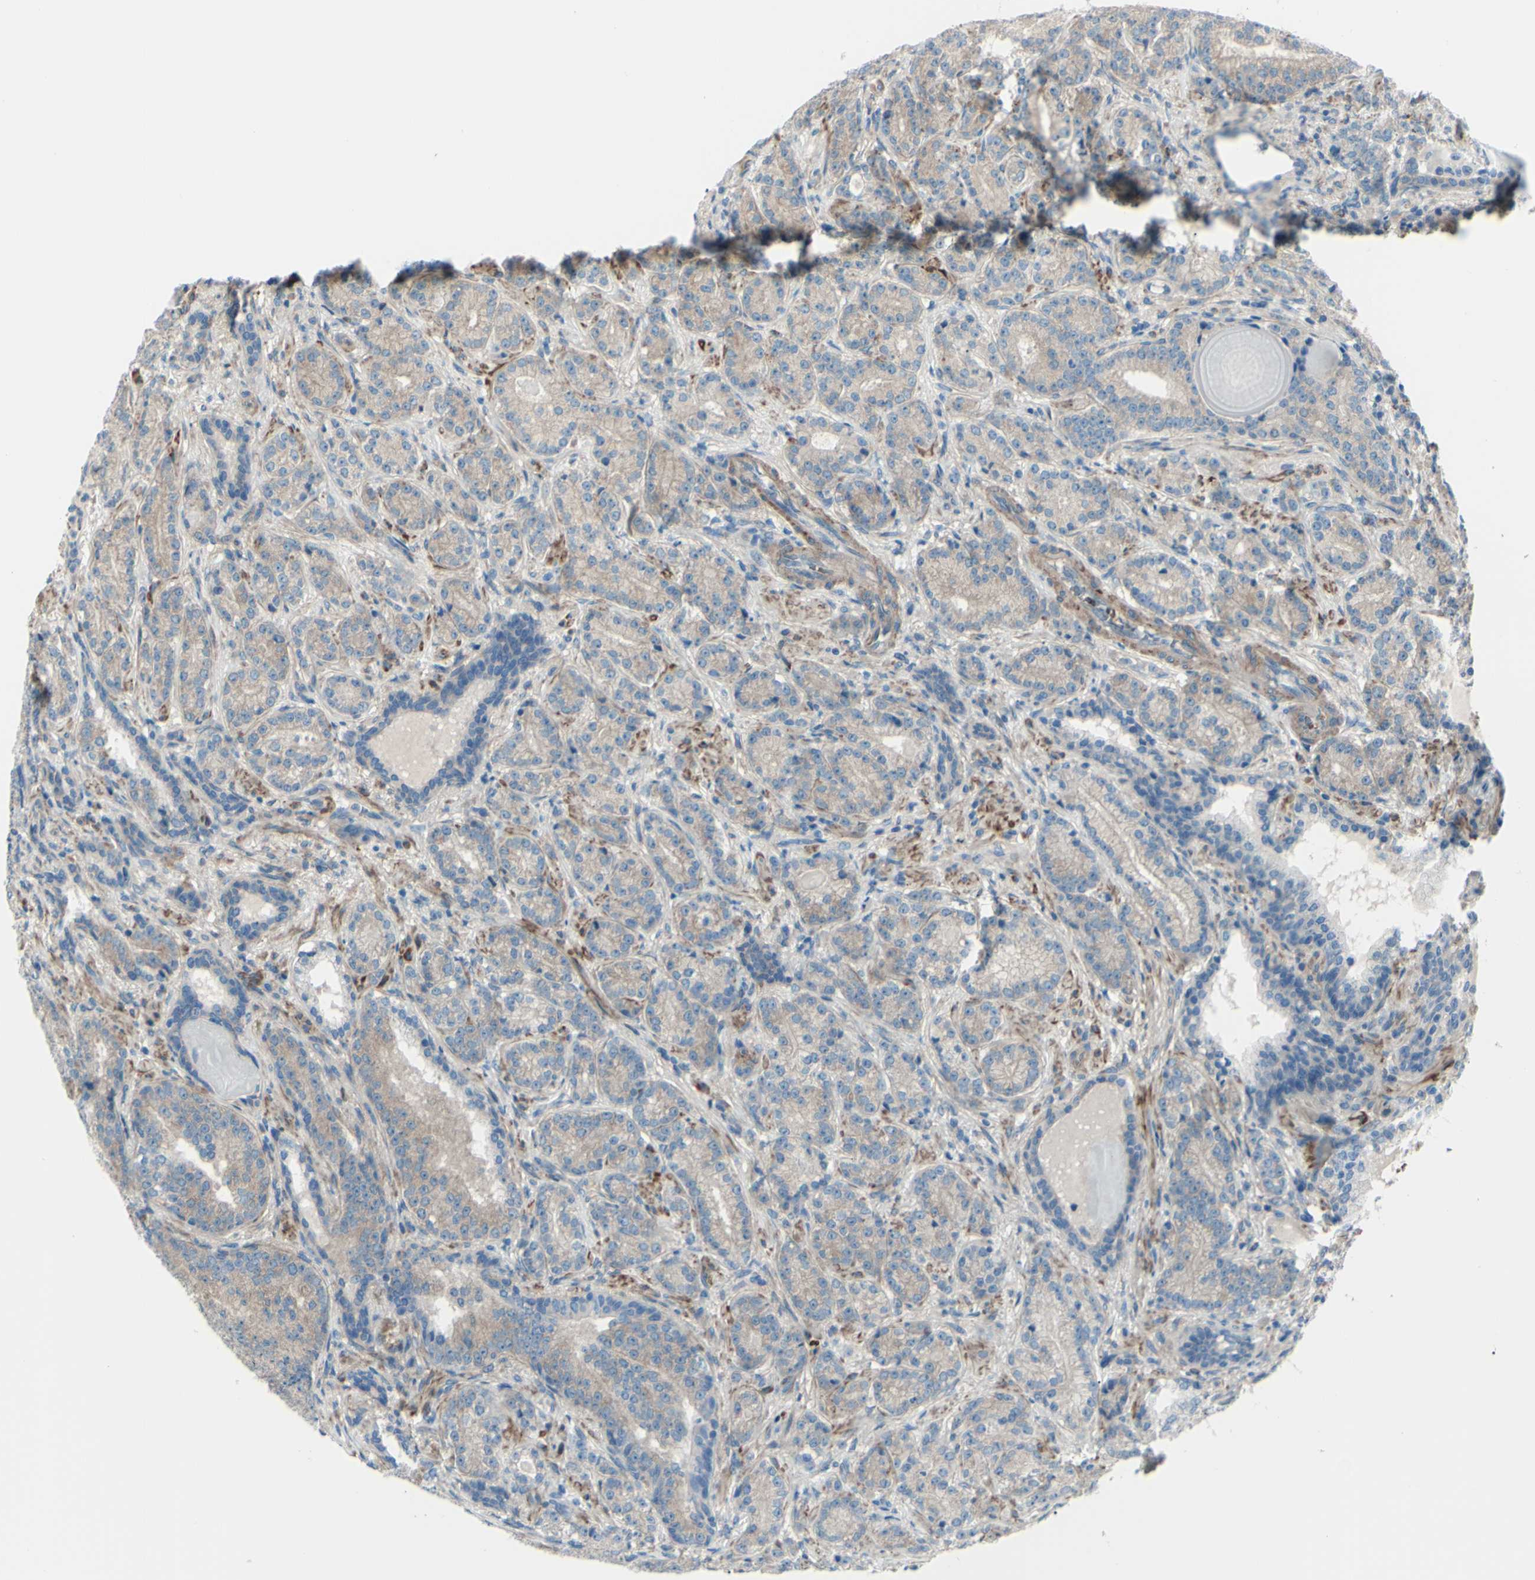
{"staining": {"intensity": "moderate", "quantity": ">75%", "location": "cytoplasmic/membranous"}, "tissue": "prostate cancer", "cell_type": "Tumor cells", "image_type": "cancer", "snomed": [{"axis": "morphology", "description": "Adenocarcinoma, High grade"}, {"axis": "topography", "description": "Prostate"}], "caption": "Immunohistochemical staining of human prostate cancer (adenocarcinoma (high-grade)) displays moderate cytoplasmic/membranous protein expression in about >75% of tumor cells.", "gene": "PCDHGA2", "patient": {"sex": "male", "age": 61}}